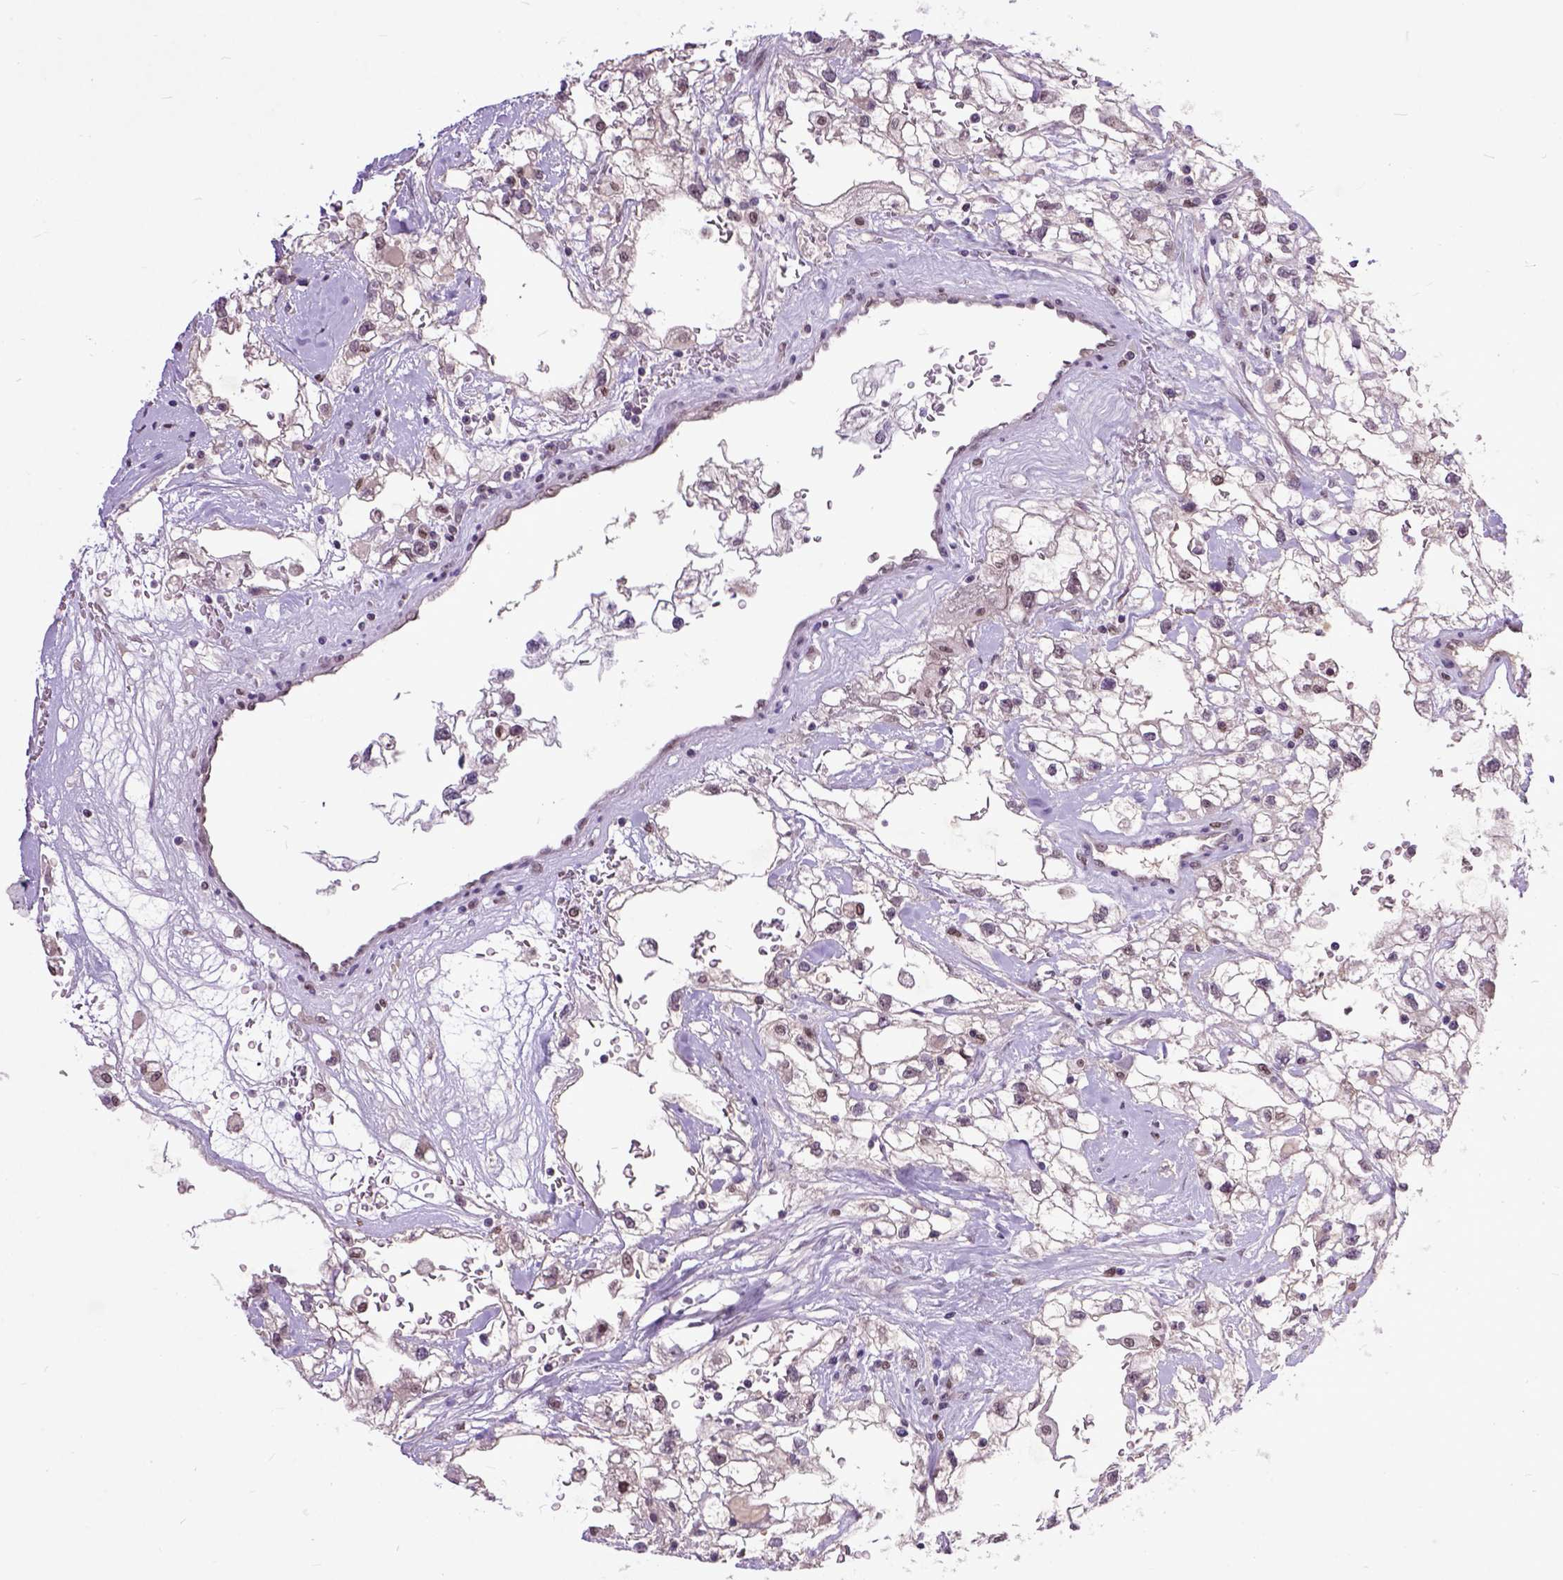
{"staining": {"intensity": "weak", "quantity": ">75%", "location": "nuclear"}, "tissue": "renal cancer", "cell_type": "Tumor cells", "image_type": "cancer", "snomed": [{"axis": "morphology", "description": "Adenocarcinoma, NOS"}, {"axis": "topography", "description": "Kidney"}], "caption": "Weak nuclear positivity for a protein is identified in about >75% of tumor cells of adenocarcinoma (renal) using immunohistochemistry (IHC).", "gene": "RCC2", "patient": {"sex": "male", "age": 59}}